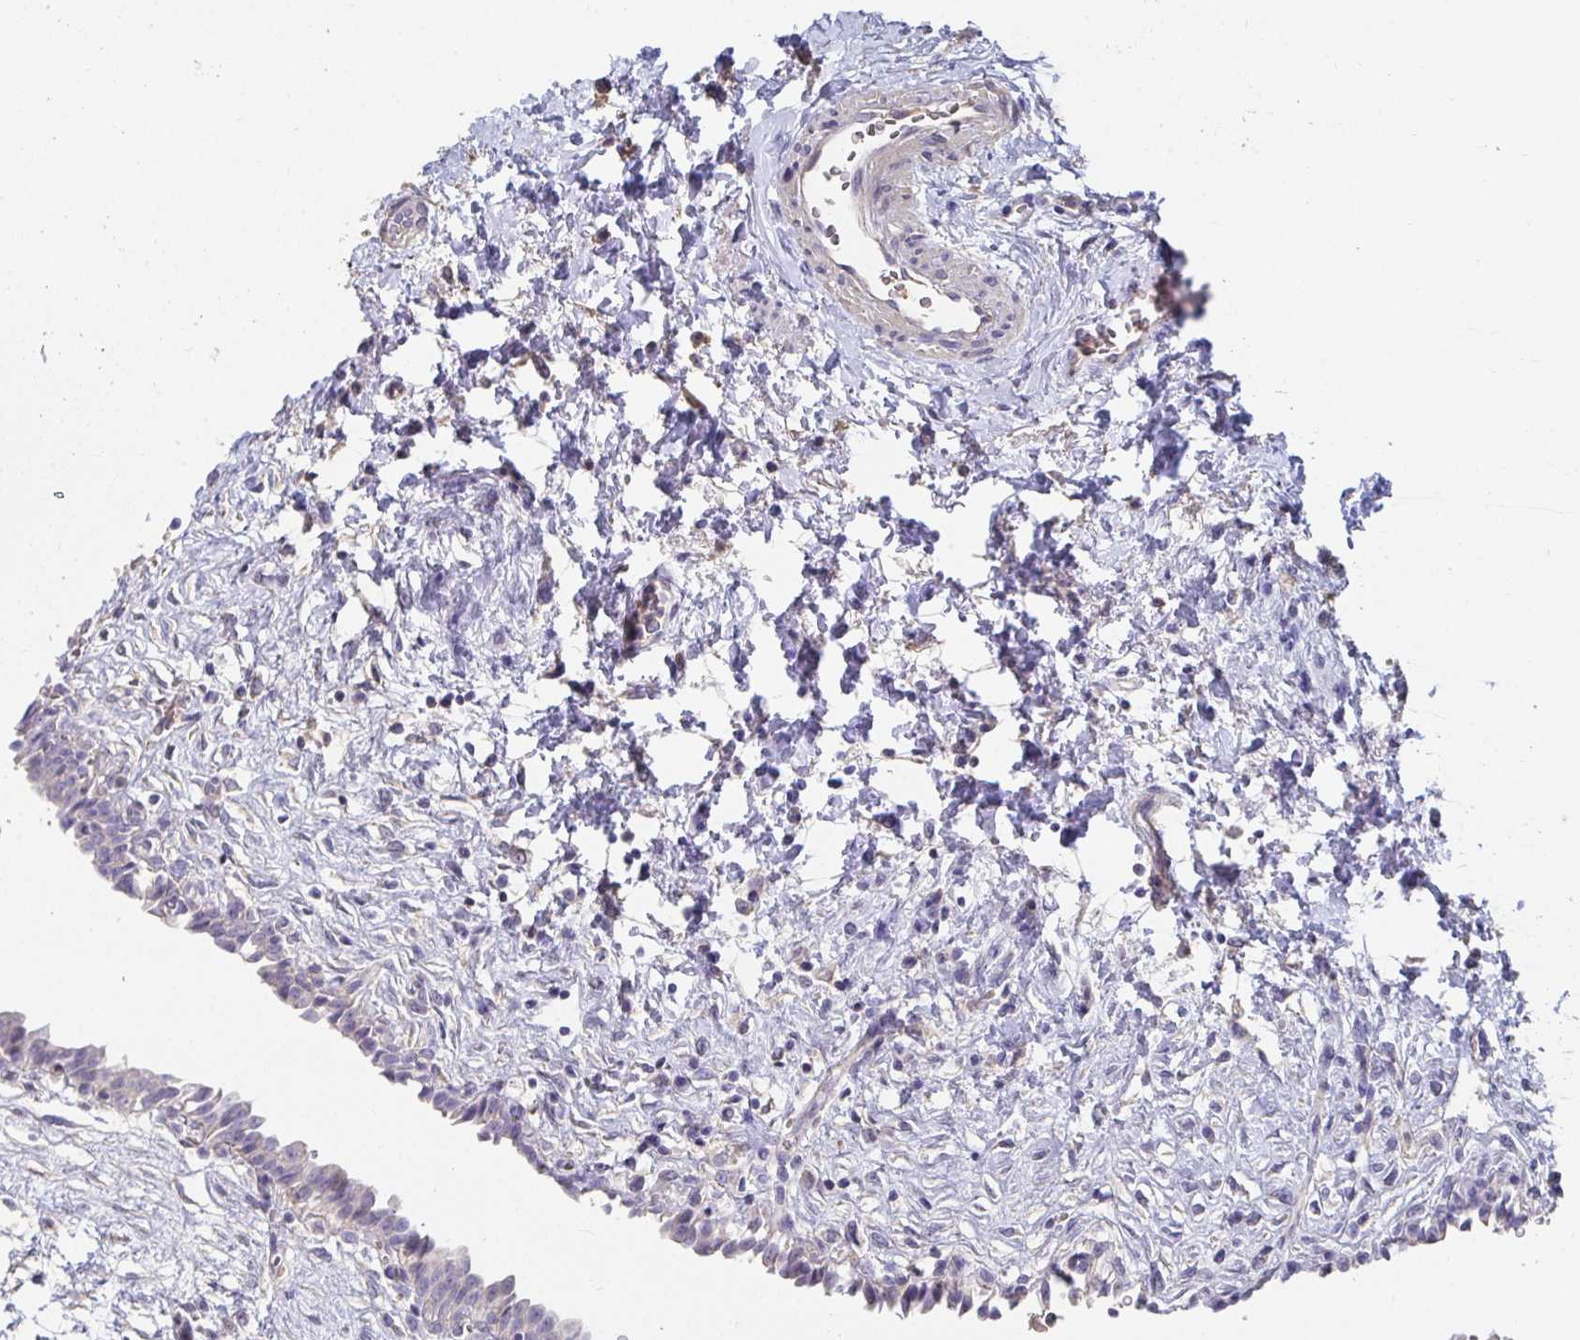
{"staining": {"intensity": "negative", "quantity": "none", "location": "none"}, "tissue": "urinary bladder", "cell_type": "Urothelial cells", "image_type": "normal", "snomed": [{"axis": "morphology", "description": "Normal tissue, NOS"}, {"axis": "topography", "description": "Urinary bladder"}], "caption": "Urothelial cells show no significant protein staining in normal urinary bladder.", "gene": "ANO5", "patient": {"sex": "male", "age": 37}}